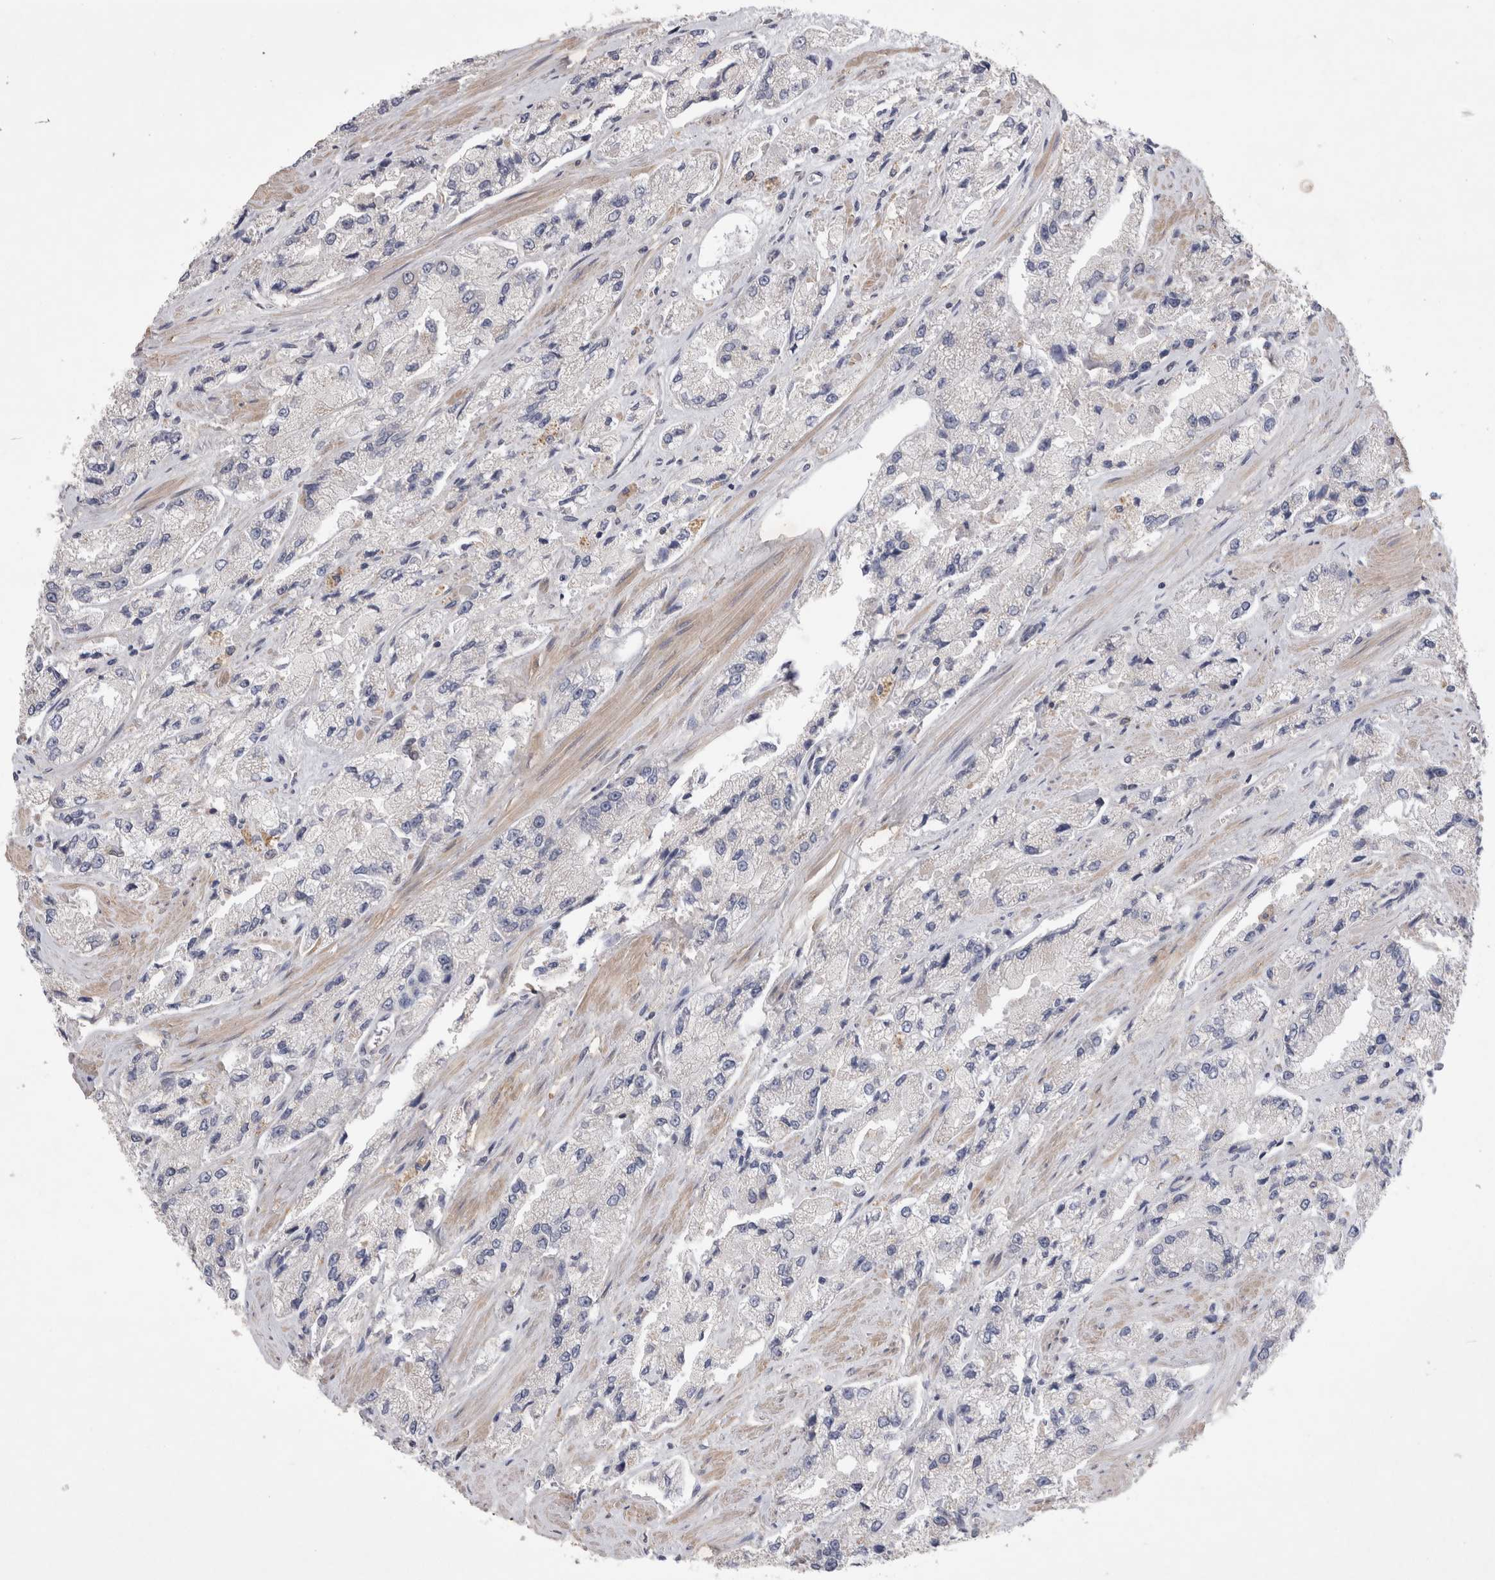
{"staining": {"intensity": "negative", "quantity": "none", "location": "none"}, "tissue": "prostate cancer", "cell_type": "Tumor cells", "image_type": "cancer", "snomed": [{"axis": "morphology", "description": "Adenocarcinoma, High grade"}, {"axis": "topography", "description": "Prostate"}], "caption": "Immunohistochemistry (IHC) image of neoplastic tissue: human prostate cancer stained with DAB shows no significant protein expression in tumor cells.", "gene": "SRD5A3", "patient": {"sex": "male", "age": 58}}